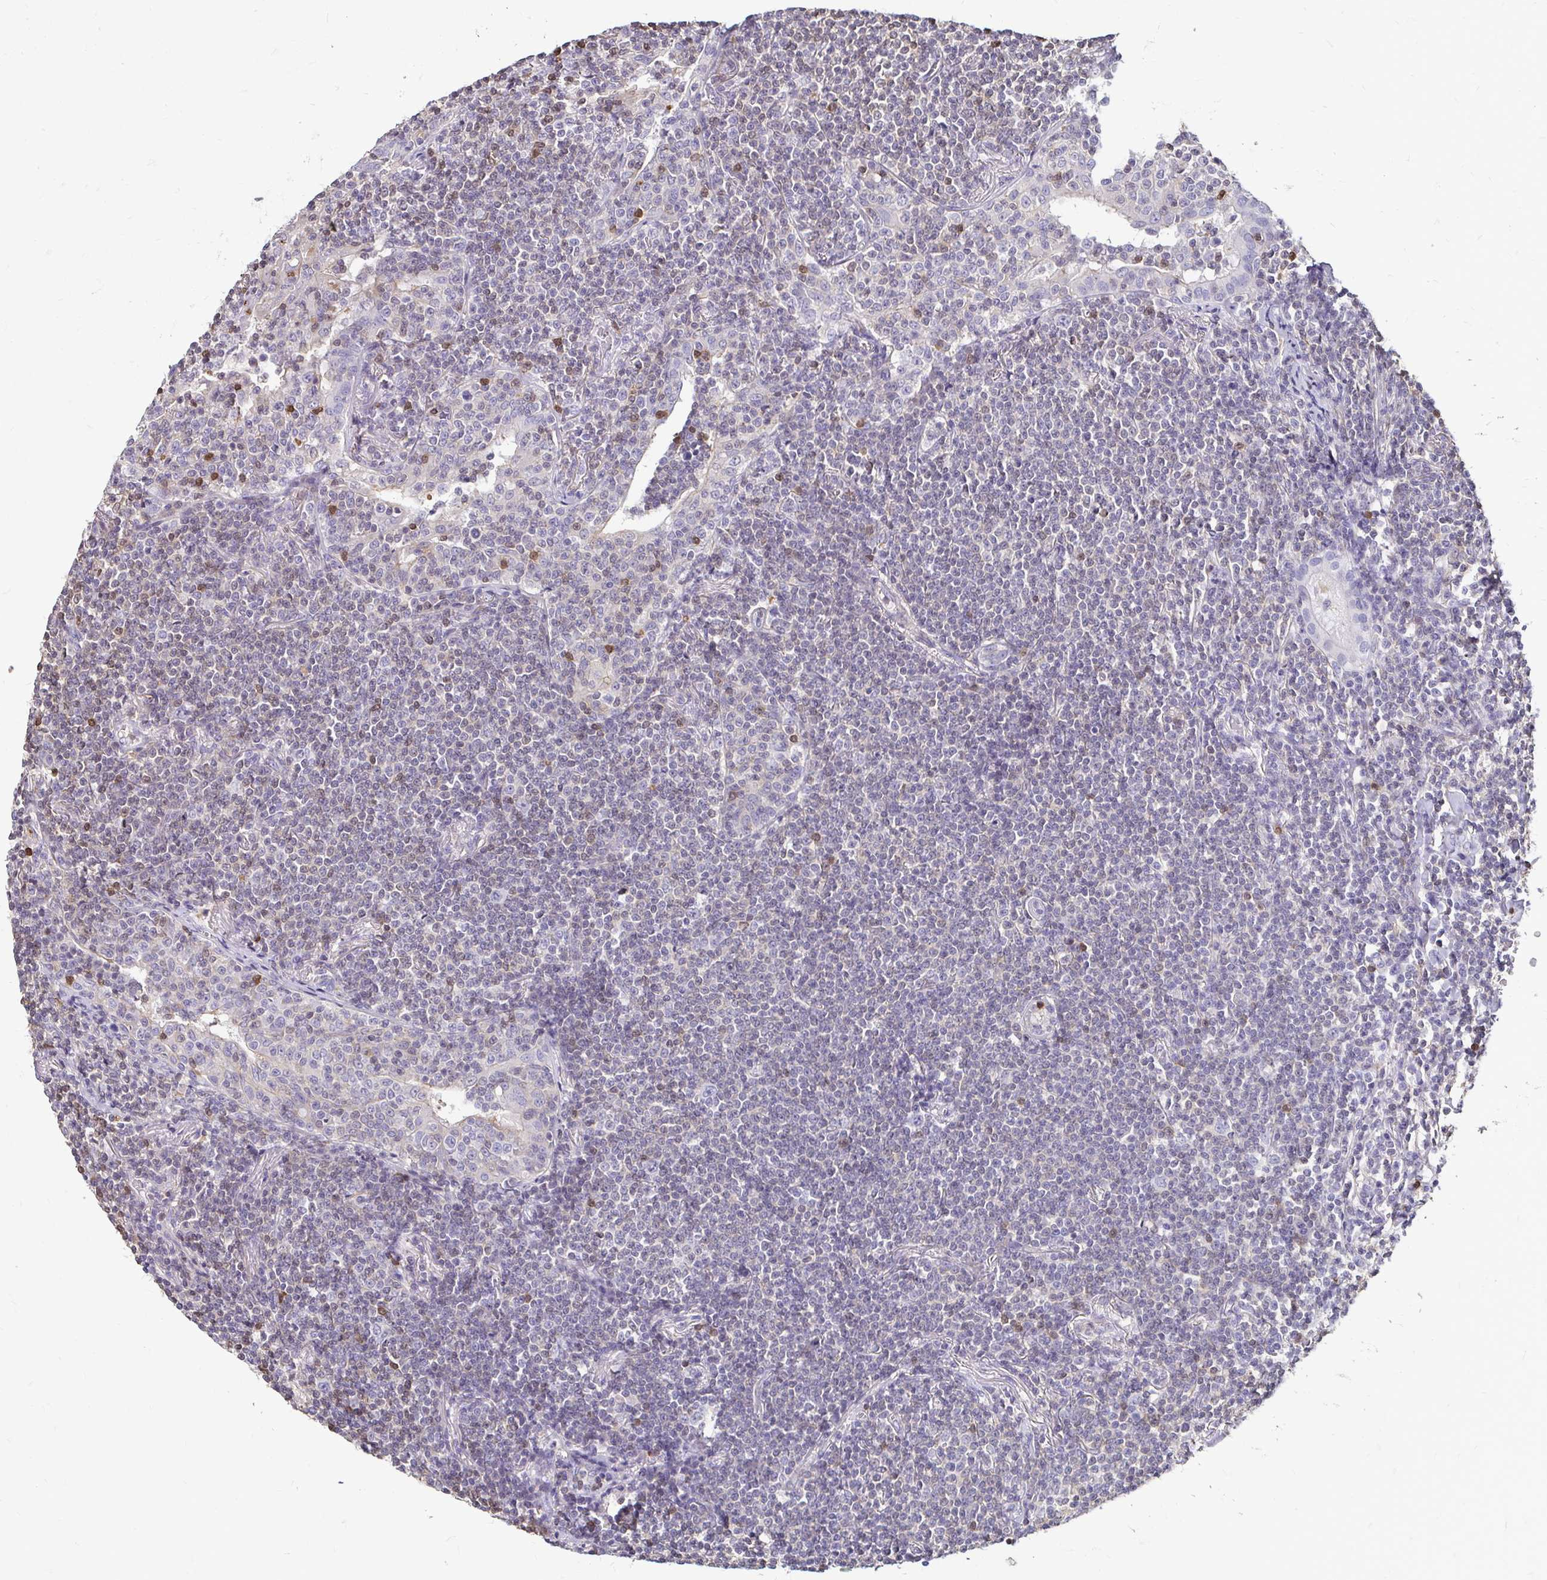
{"staining": {"intensity": "negative", "quantity": "none", "location": "none"}, "tissue": "lymphoma", "cell_type": "Tumor cells", "image_type": "cancer", "snomed": [{"axis": "morphology", "description": "Malignant lymphoma, non-Hodgkin's type, Low grade"}, {"axis": "topography", "description": "Lung"}], "caption": "There is no significant expression in tumor cells of malignant lymphoma, non-Hodgkin's type (low-grade).", "gene": "ZFP1", "patient": {"sex": "female", "age": 71}}